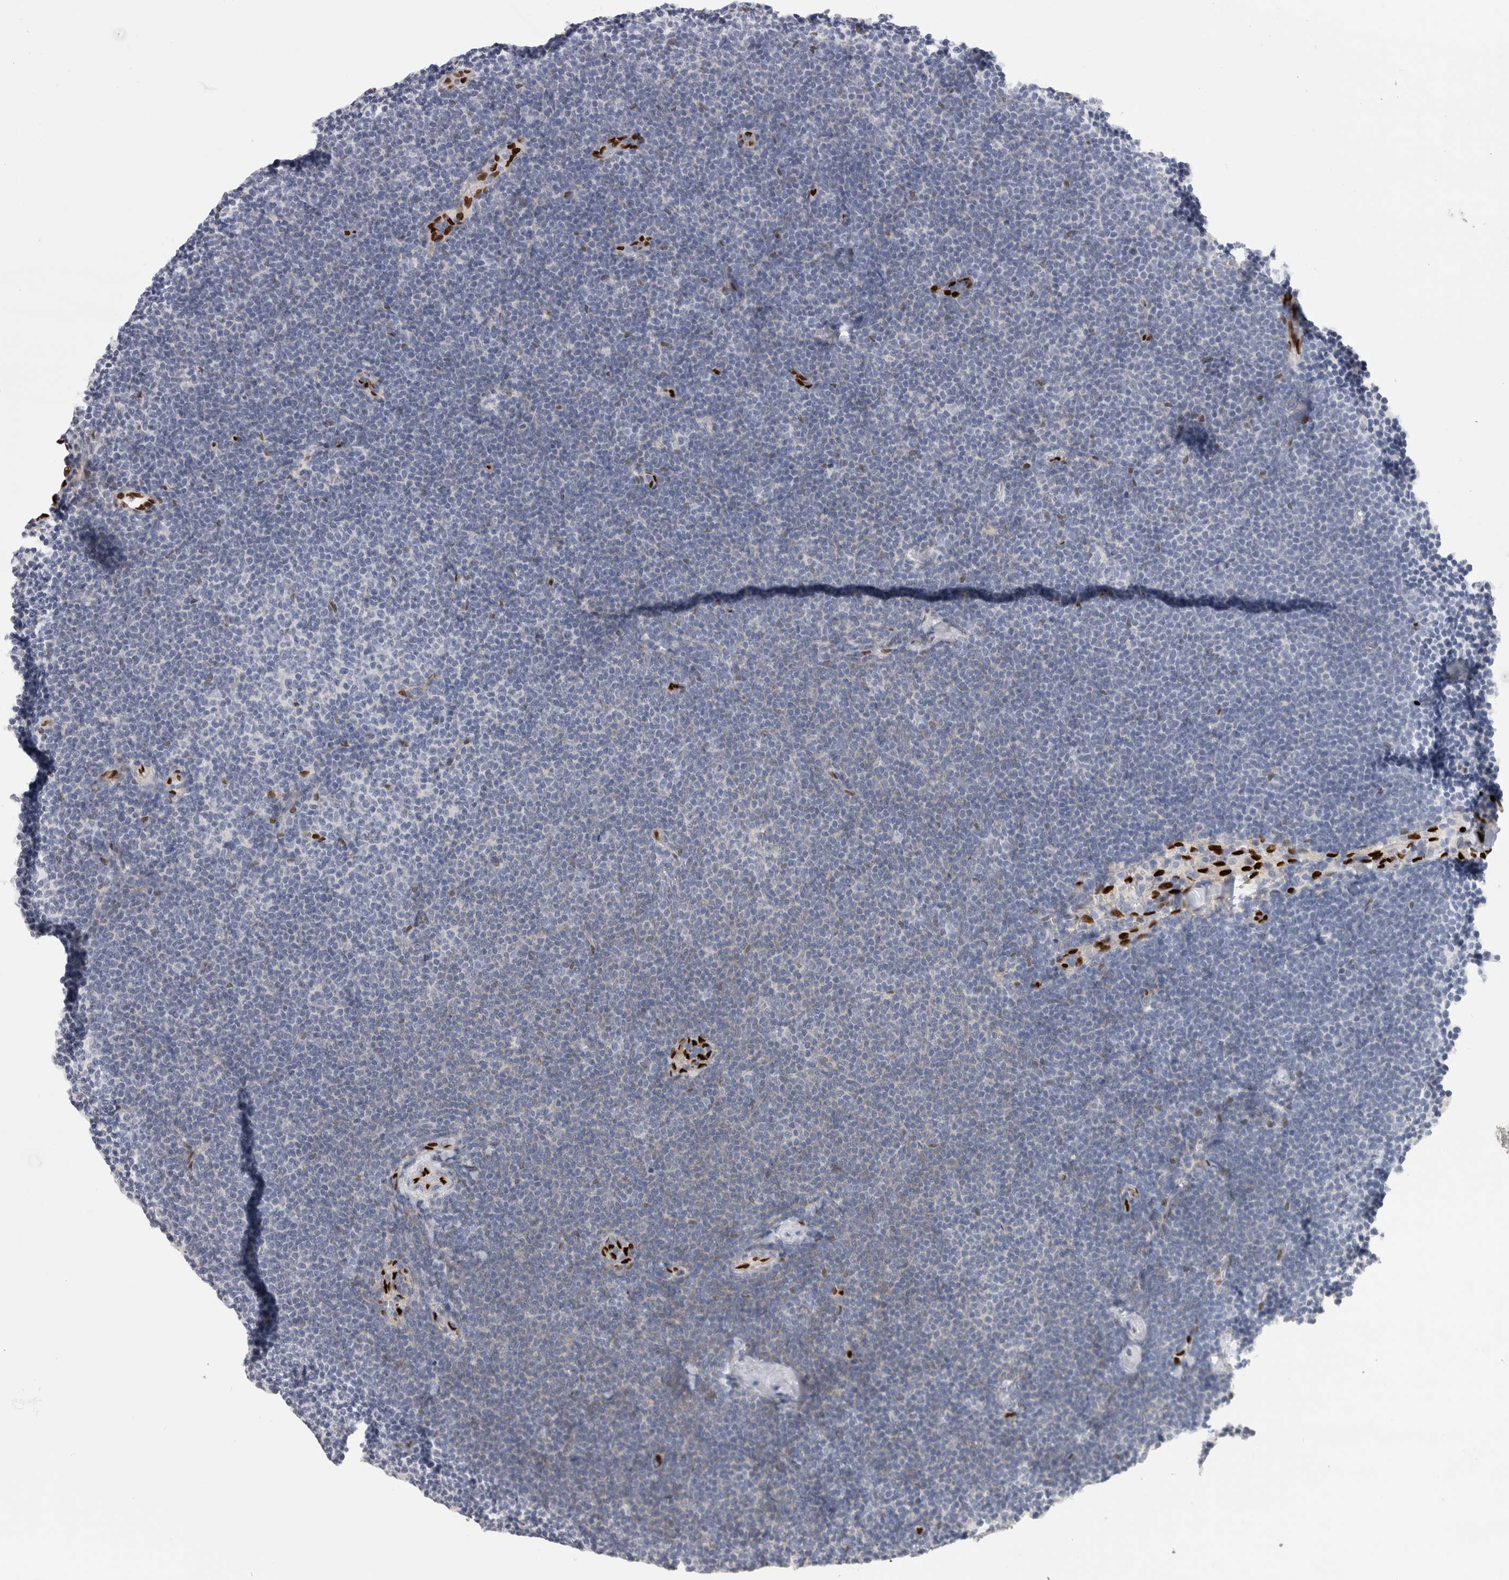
{"staining": {"intensity": "negative", "quantity": "none", "location": "none"}, "tissue": "lymphoma", "cell_type": "Tumor cells", "image_type": "cancer", "snomed": [{"axis": "morphology", "description": "Malignant lymphoma, non-Hodgkin's type, Low grade"}, {"axis": "topography", "description": "Lymph node"}], "caption": "Image shows no protein positivity in tumor cells of lymphoma tissue.", "gene": "IL33", "patient": {"sex": "female", "age": 53}}